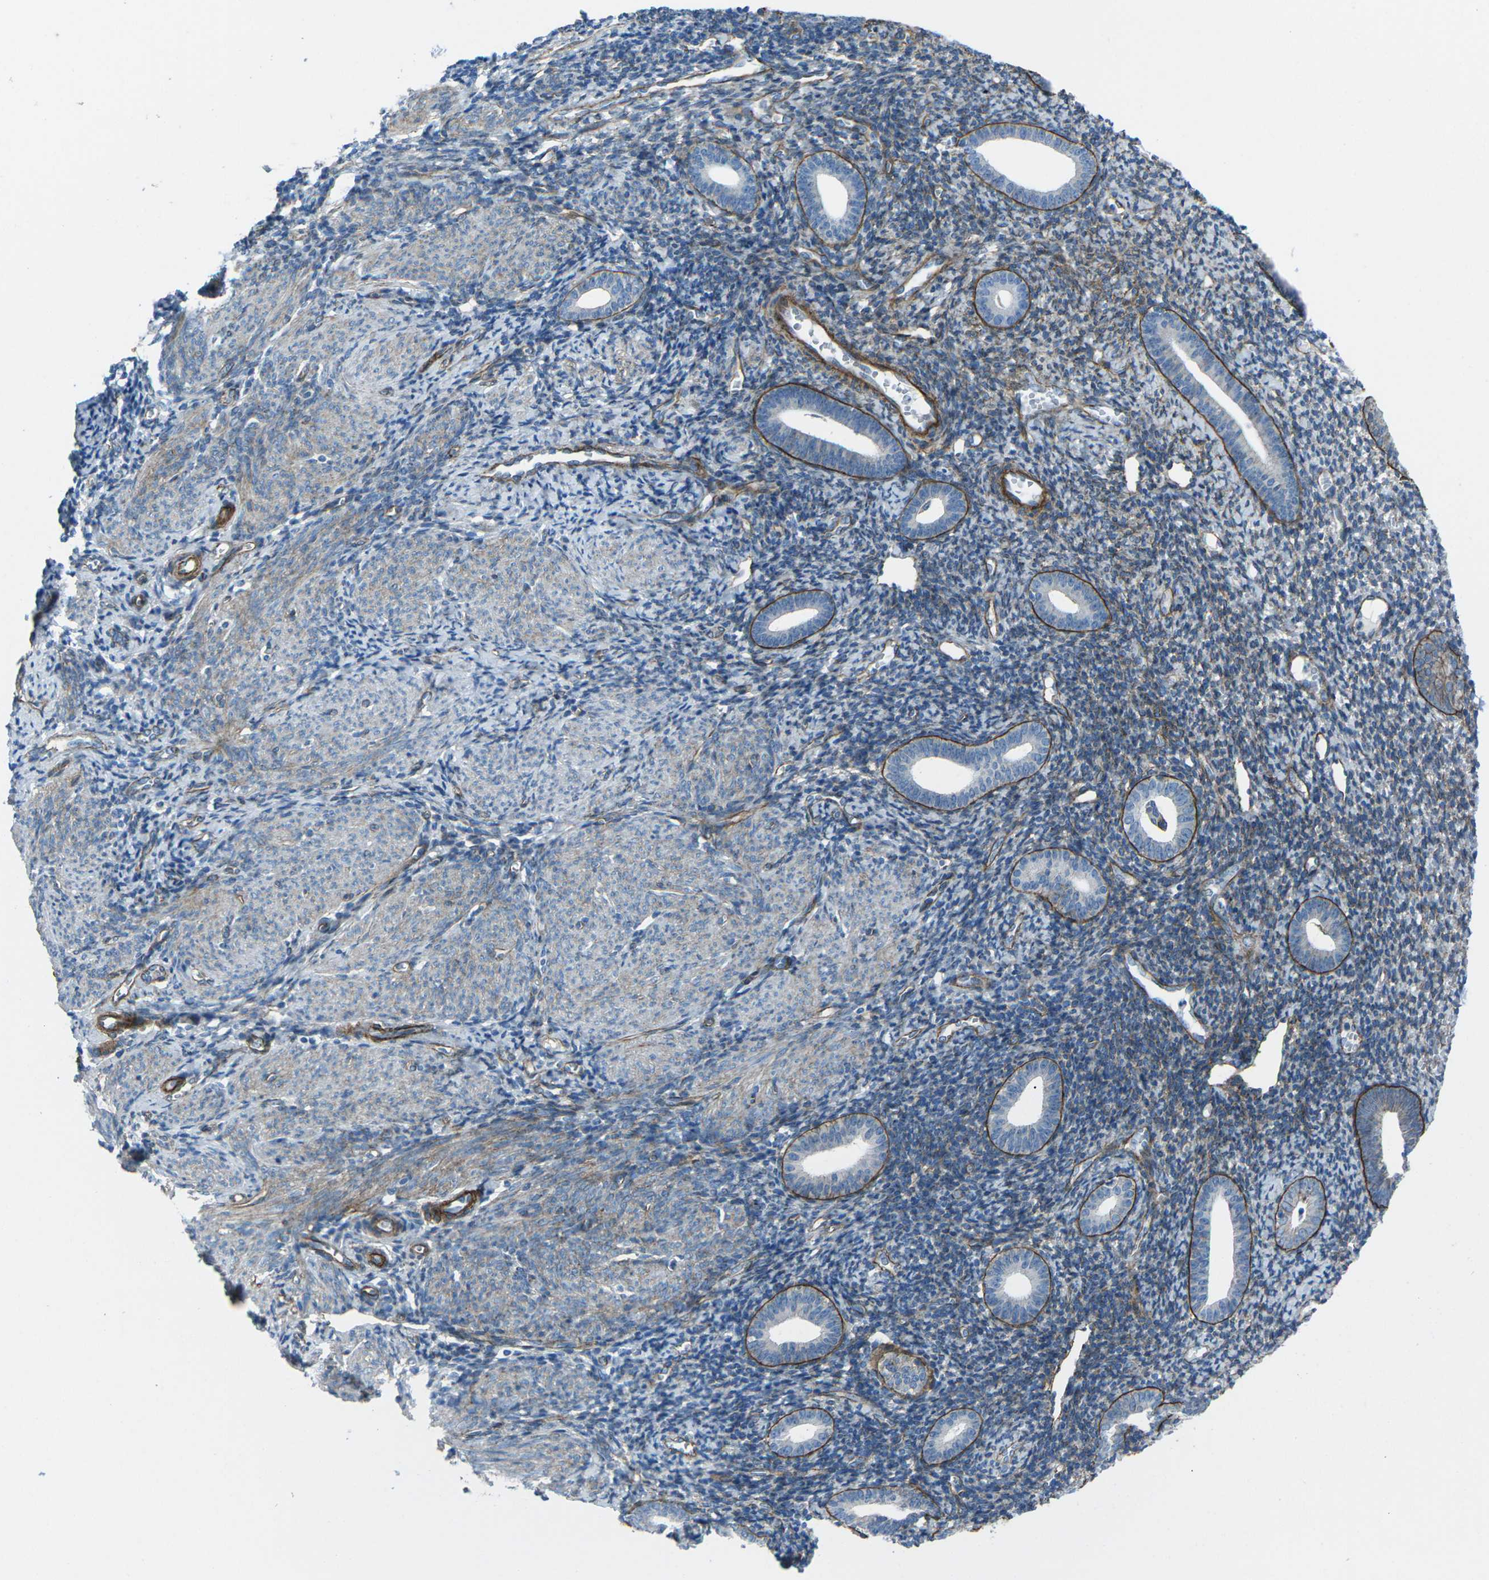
{"staining": {"intensity": "weak", "quantity": "<25%", "location": "cytoplasmic/membranous"}, "tissue": "endometrium", "cell_type": "Cells in endometrial stroma", "image_type": "normal", "snomed": [{"axis": "morphology", "description": "Normal tissue, NOS"}, {"axis": "topography", "description": "Endometrium"}], "caption": "Immunohistochemical staining of unremarkable human endometrium displays no significant positivity in cells in endometrial stroma. (DAB immunohistochemistry, high magnification).", "gene": "UTRN", "patient": {"sex": "female", "age": 50}}